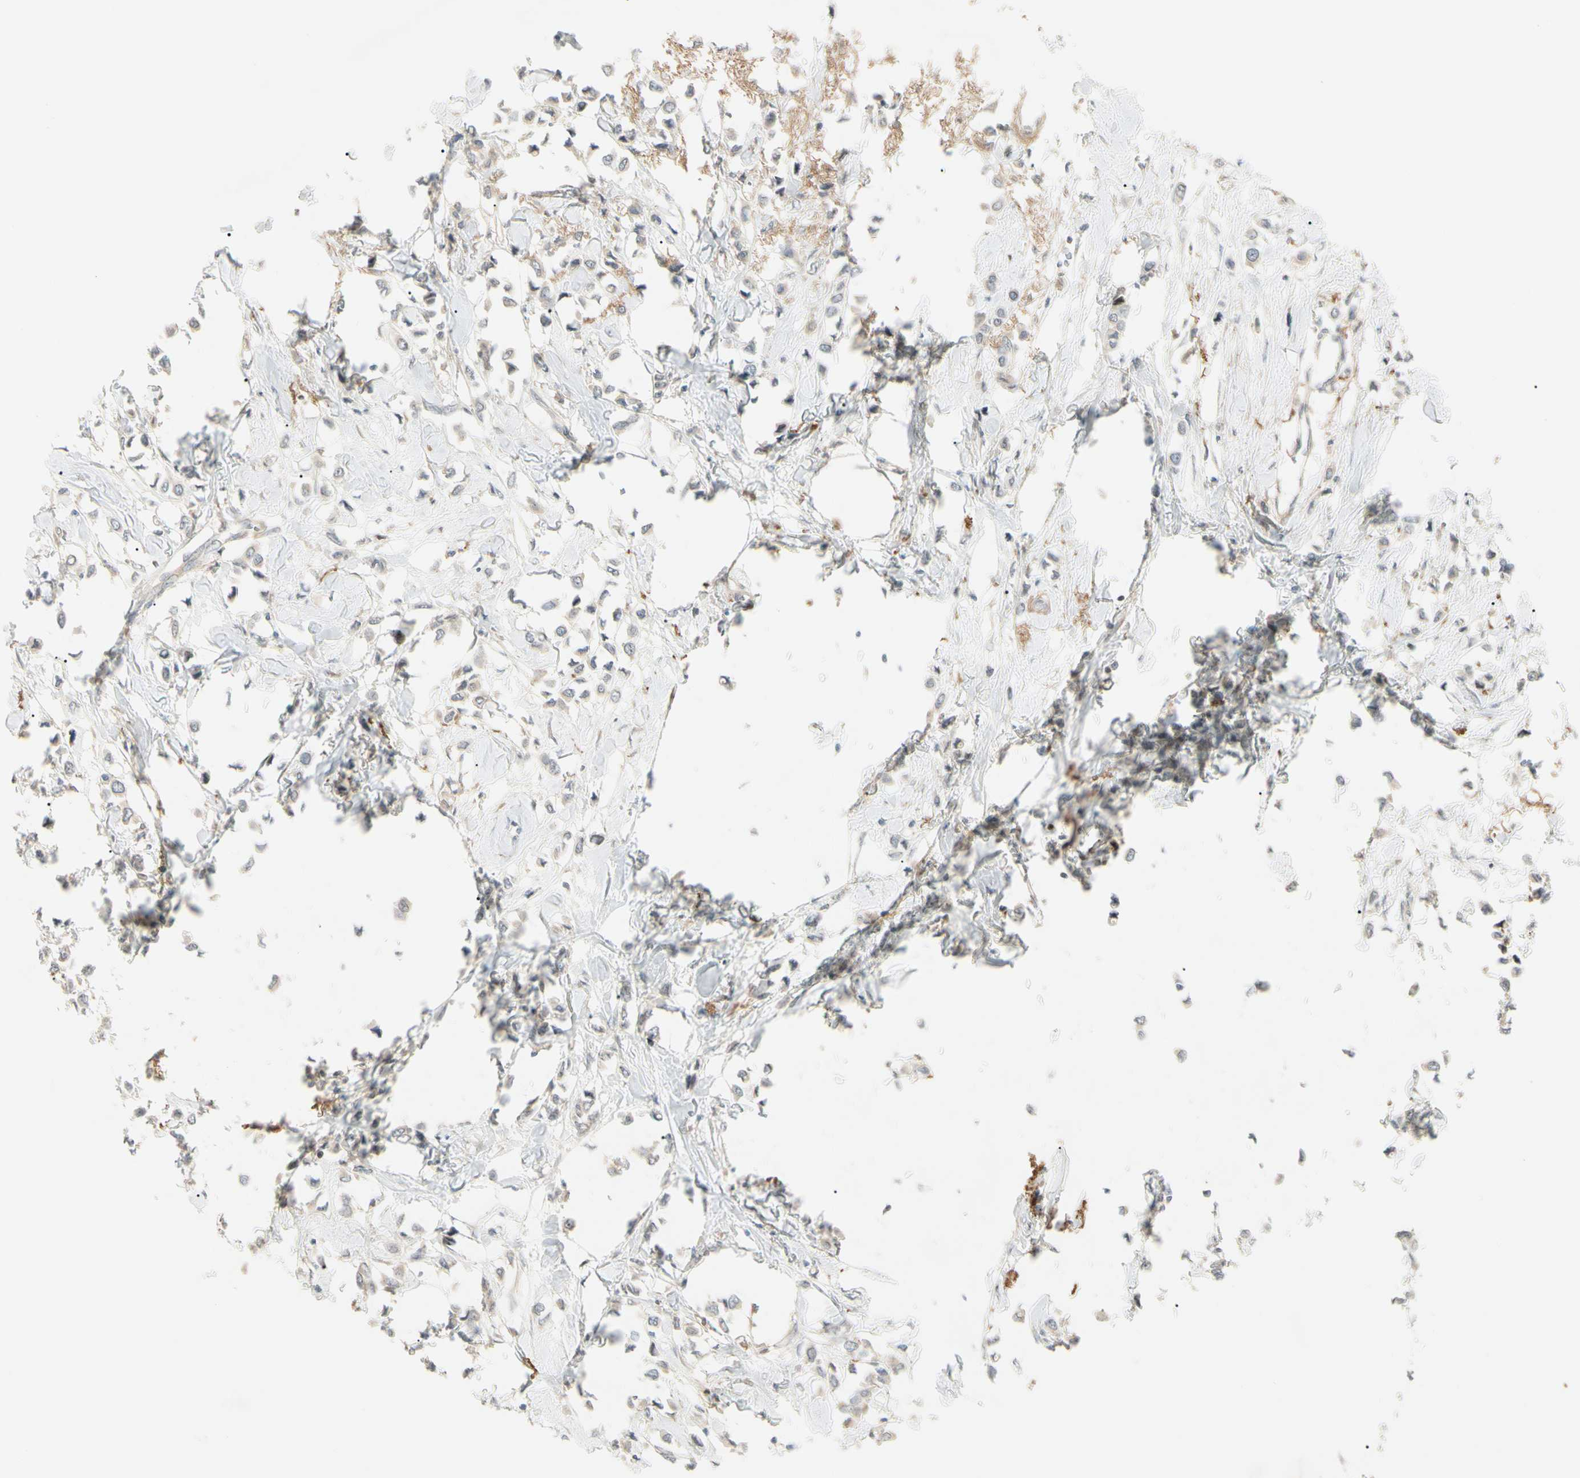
{"staining": {"intensity": "weak", "quantity": ">75%", "location": "cytoplasmic/membranous"}, "tissue": "breast cancer", "cell_type": "Tumor cells", "image_type": "cancer", "snomed": [{"axis": "morphology", "description": "Lobular carcinoma"}, {"axis": "topography", "description": "Breast"}], "caption": "An image of breast cancer (lobular carcinoma) stained for a protein demonstrates weak cytoplasmic/membranous brown staining in tumor cells.", "gene": "F2R", "patient": {"sex": "female", "age": 51}}